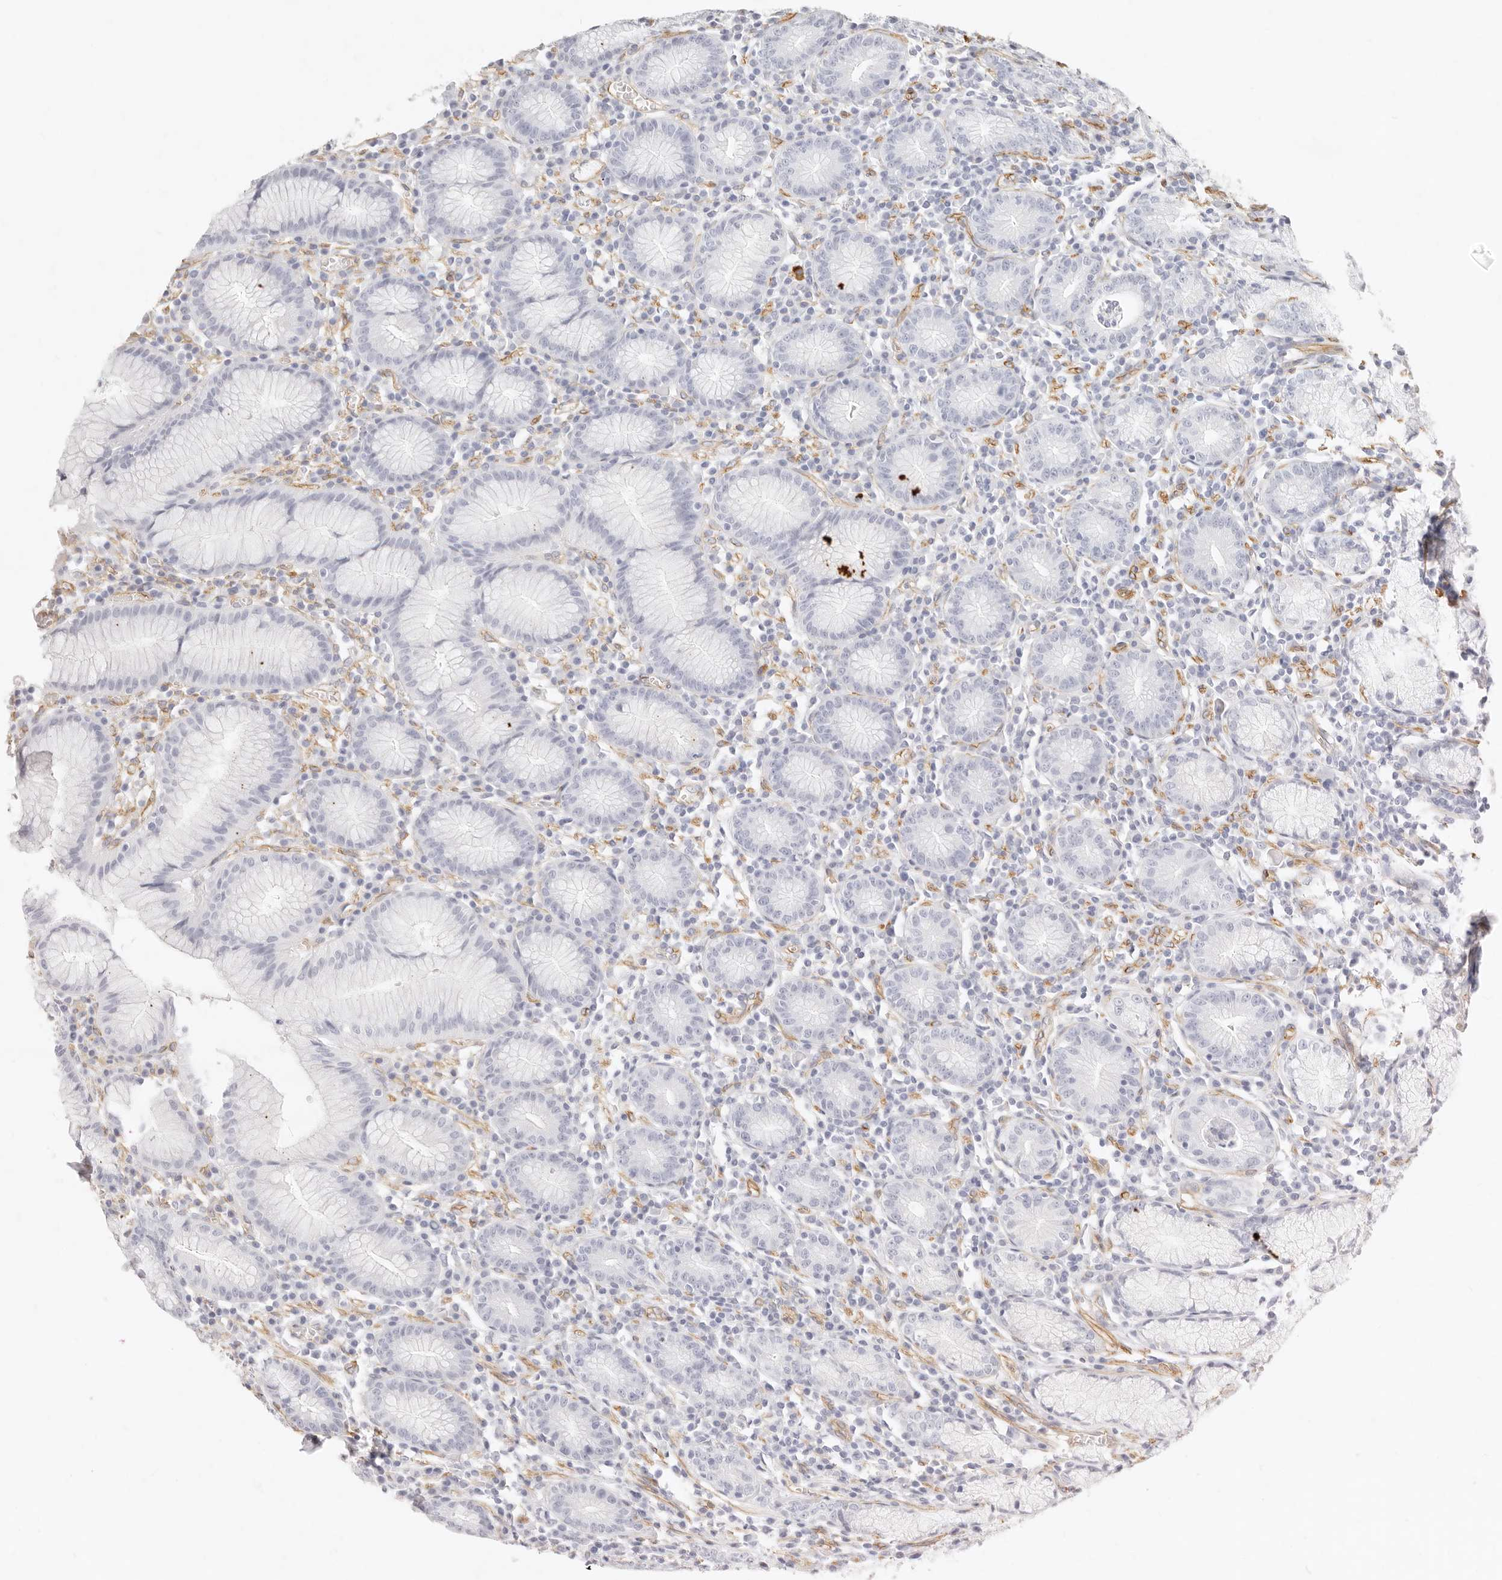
{"staining": {"intensity": "negative", "quantity": "none", "location": "none"}, "tissue": "stomach", "cell_type": "Glandular cells", "image_type": "normal", "snomed": [{"axis": "morphology", "description": "Normal tissue, NOS"}, {"axis": "topography", "description": "Stomach"}], "caption": "Stomach was stained to show a protein in brown. There is no significant expression in glandular cells. Brightfield microscopy of immunohistochemistry (IHC) stained with DAB (brown) and hematoxylin (blue), captured at high magnification.", "gene": "NUS1", "patient": {"sex": "male", "age": 55}}